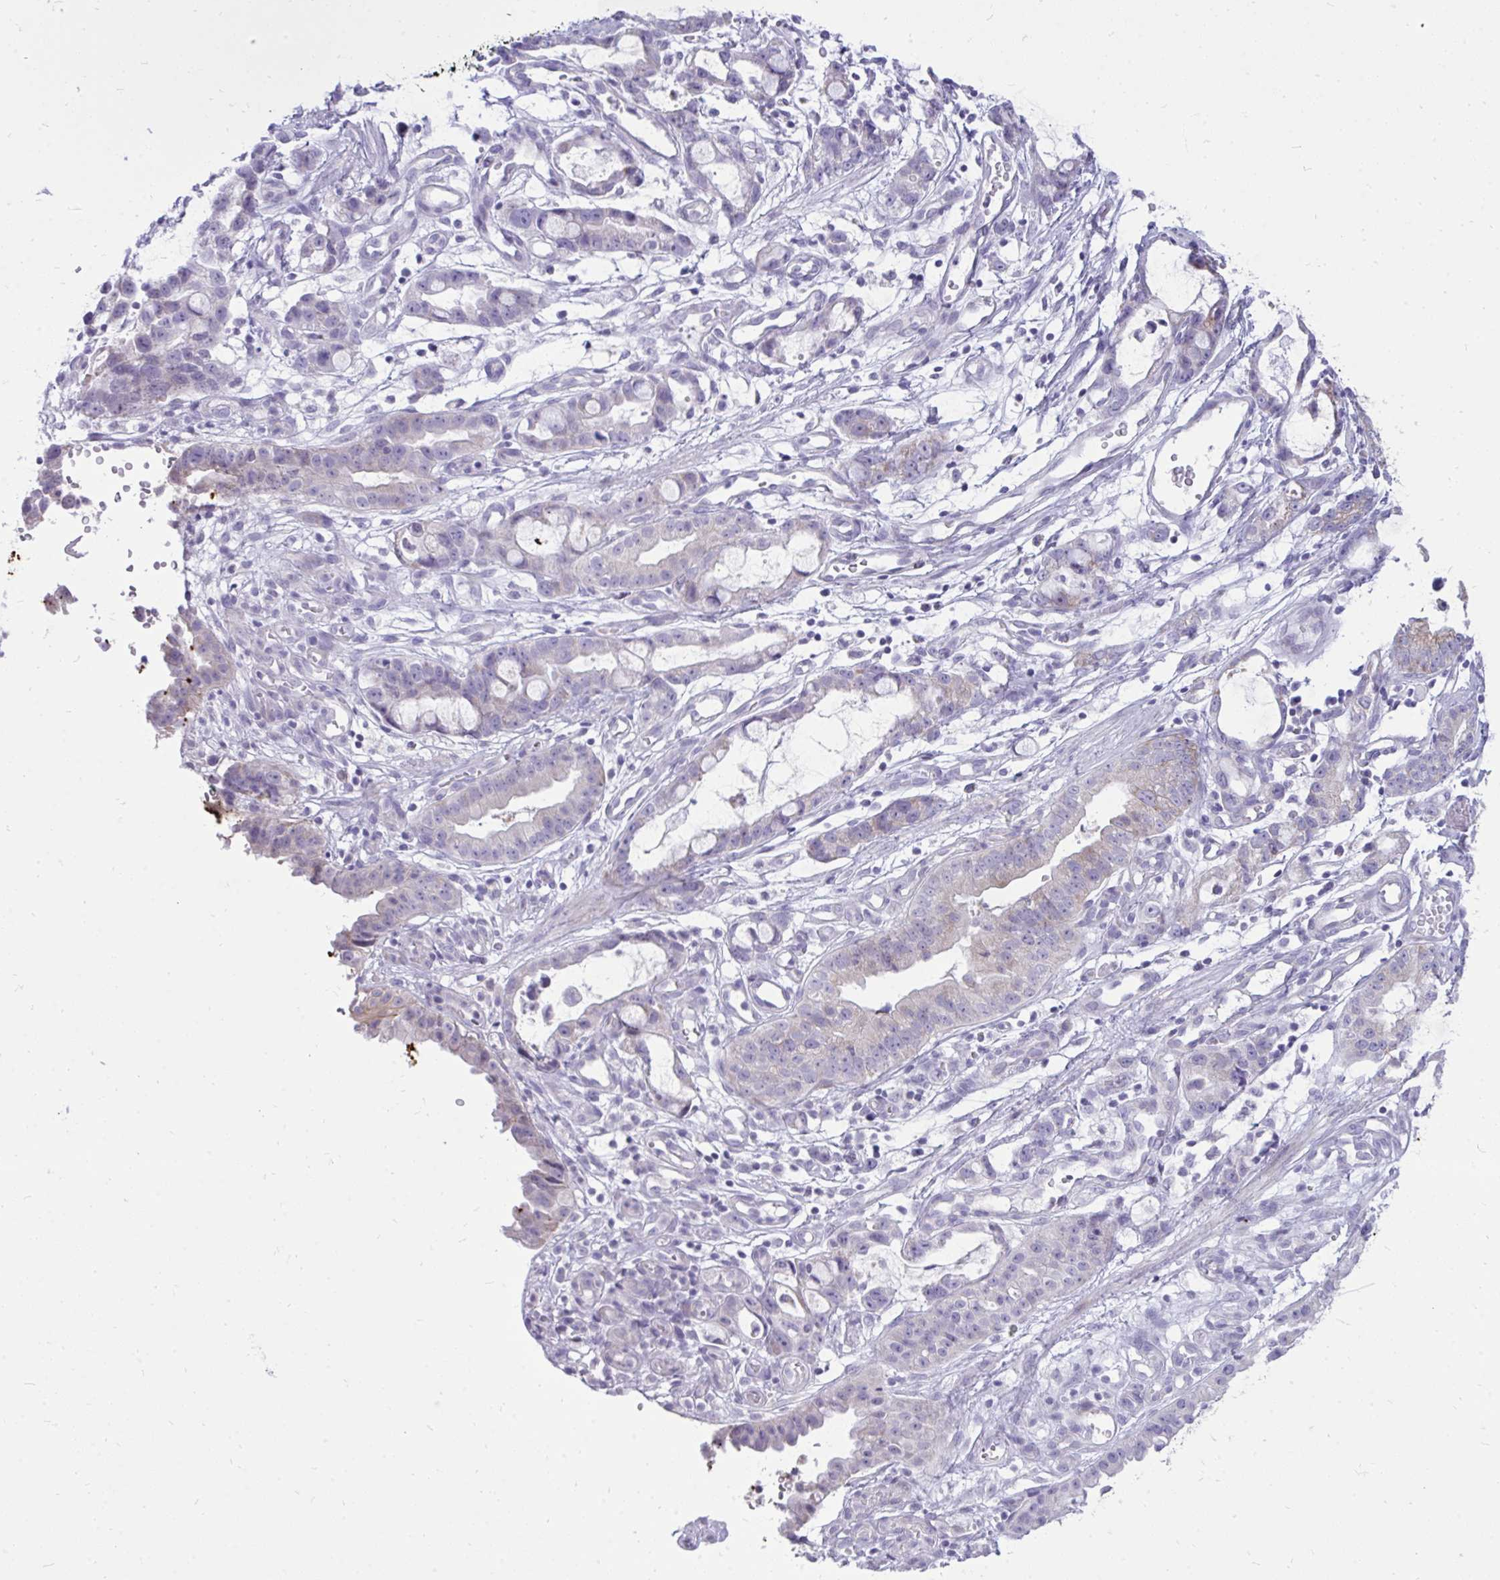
{"staining": {"intensity": "weak", "quantity": "<25%", "location": "cytoplasmic/membranous"}, "tissue": "stomach cancer", "cell_type": "Tumor cells", "image_type": "cancer", "snomed": [{"axis": "morphology", "description": "Adenocarcinoma, NOS"}, {"axis": "topography", "description": "Stomach"}], "caption": "A photomicrograph of human stomach cancer (adenocarcinoma) is negative for staining in tumor cells. Brightfield microscopy of immunohistochemistry (IHC) stained with DAB (brown) and hematoxylin (blue), captured at high magnification.", "gene": "SPTBN2", "patient": {"sex": "male", "age": 55}}